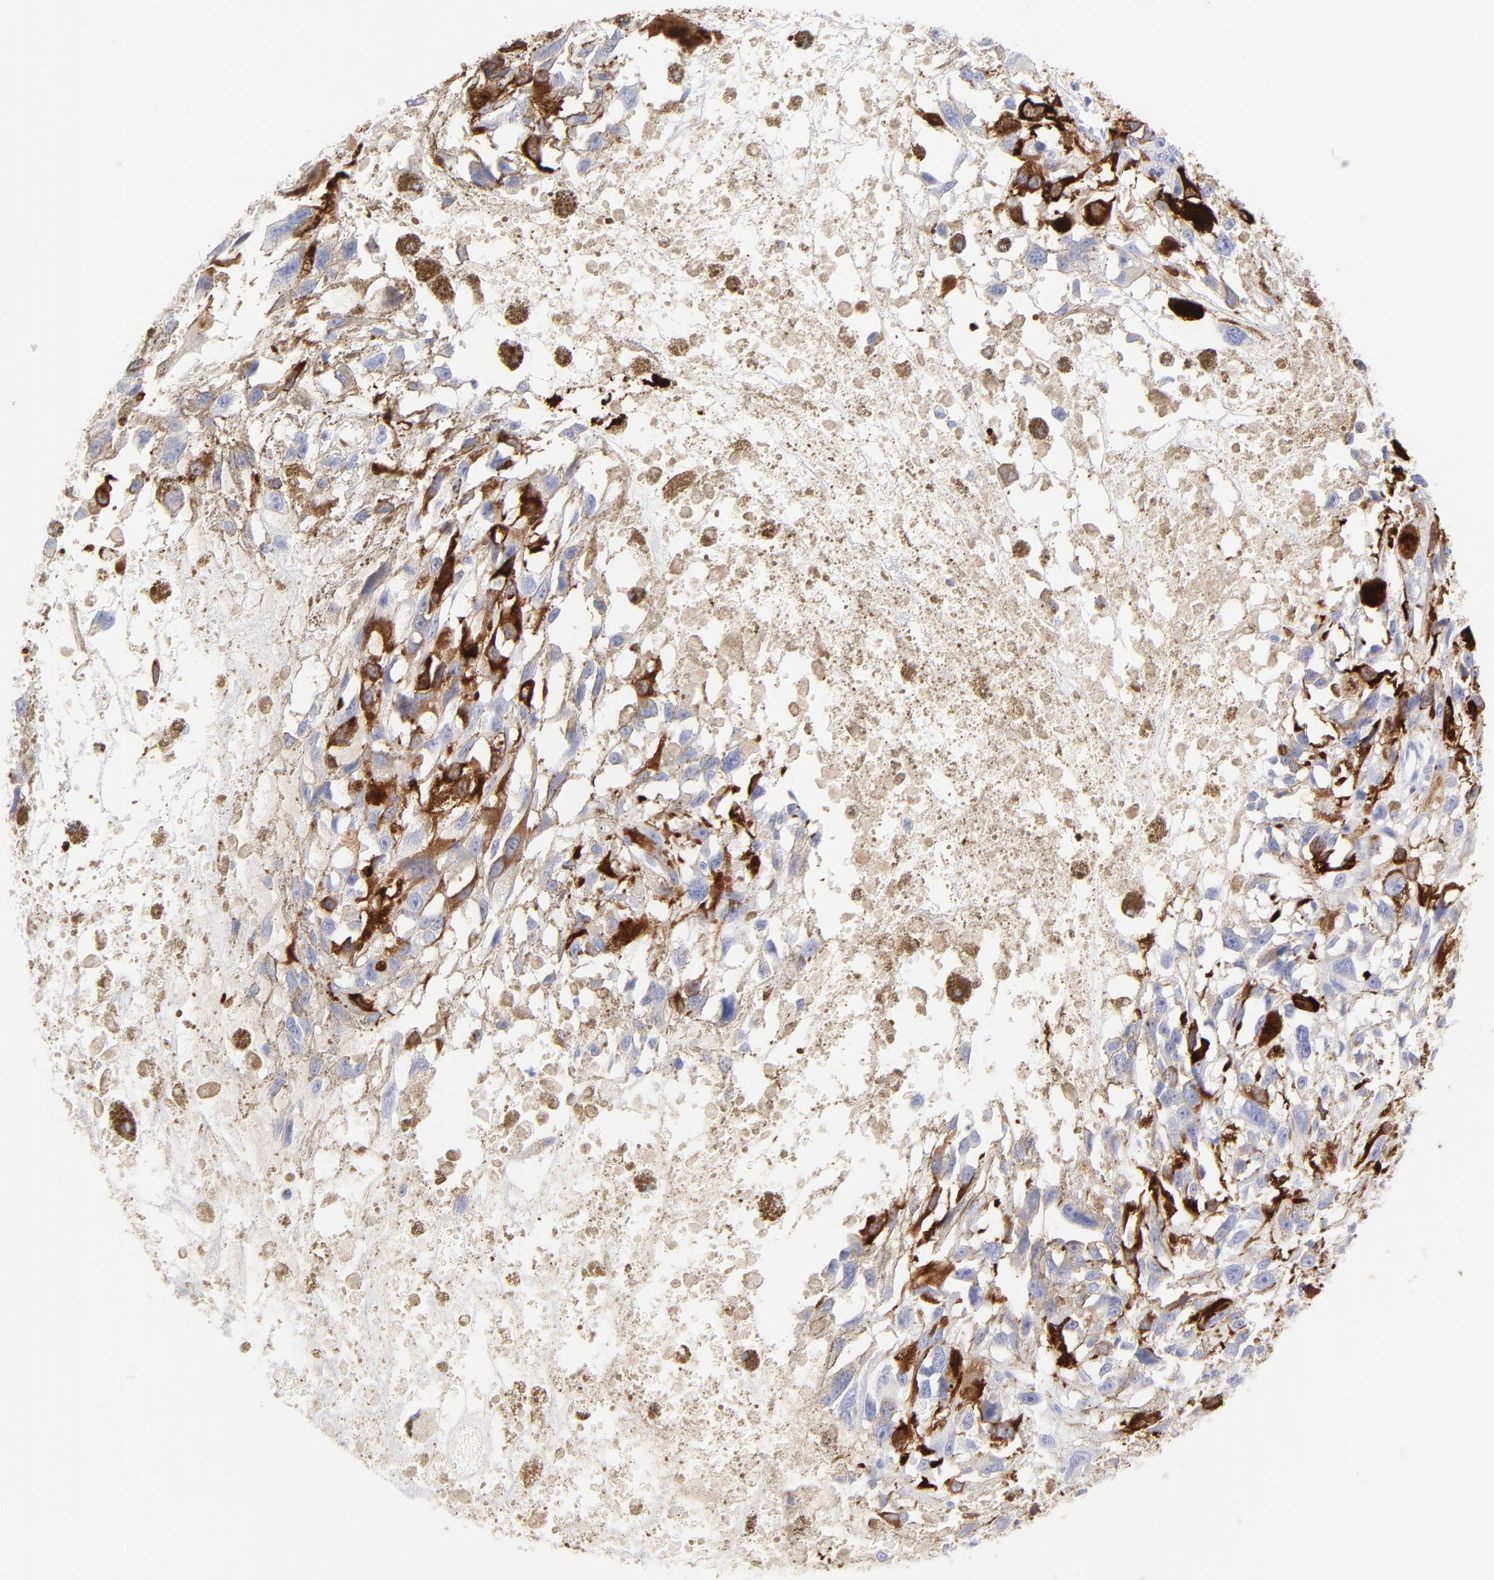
{"staining": {"intensity": "strong", "quantity": "25%-75%", "location": "cytoplasmic/membranous"}, "tissue": "melanoma", "cell_type": "Tumor cells", "image_type": "cancer", "snomed": [{"axis": "morphology", "description": "Malignant melanoma, Metastatic site"}, {"axis": "topography", "description": "Lymph node"}], "caption": "Melanoma stained with DAB immunohistochemistry (IHC) shows high levels of strong cytoplasmic/membranous expression in approximately 25%-75% of tumor cells. (brown staining indicates protein expression, while blue staining denotes nuclei).", "gene": "CCNB1", "patient": {"sex": "male", "age": 59}}